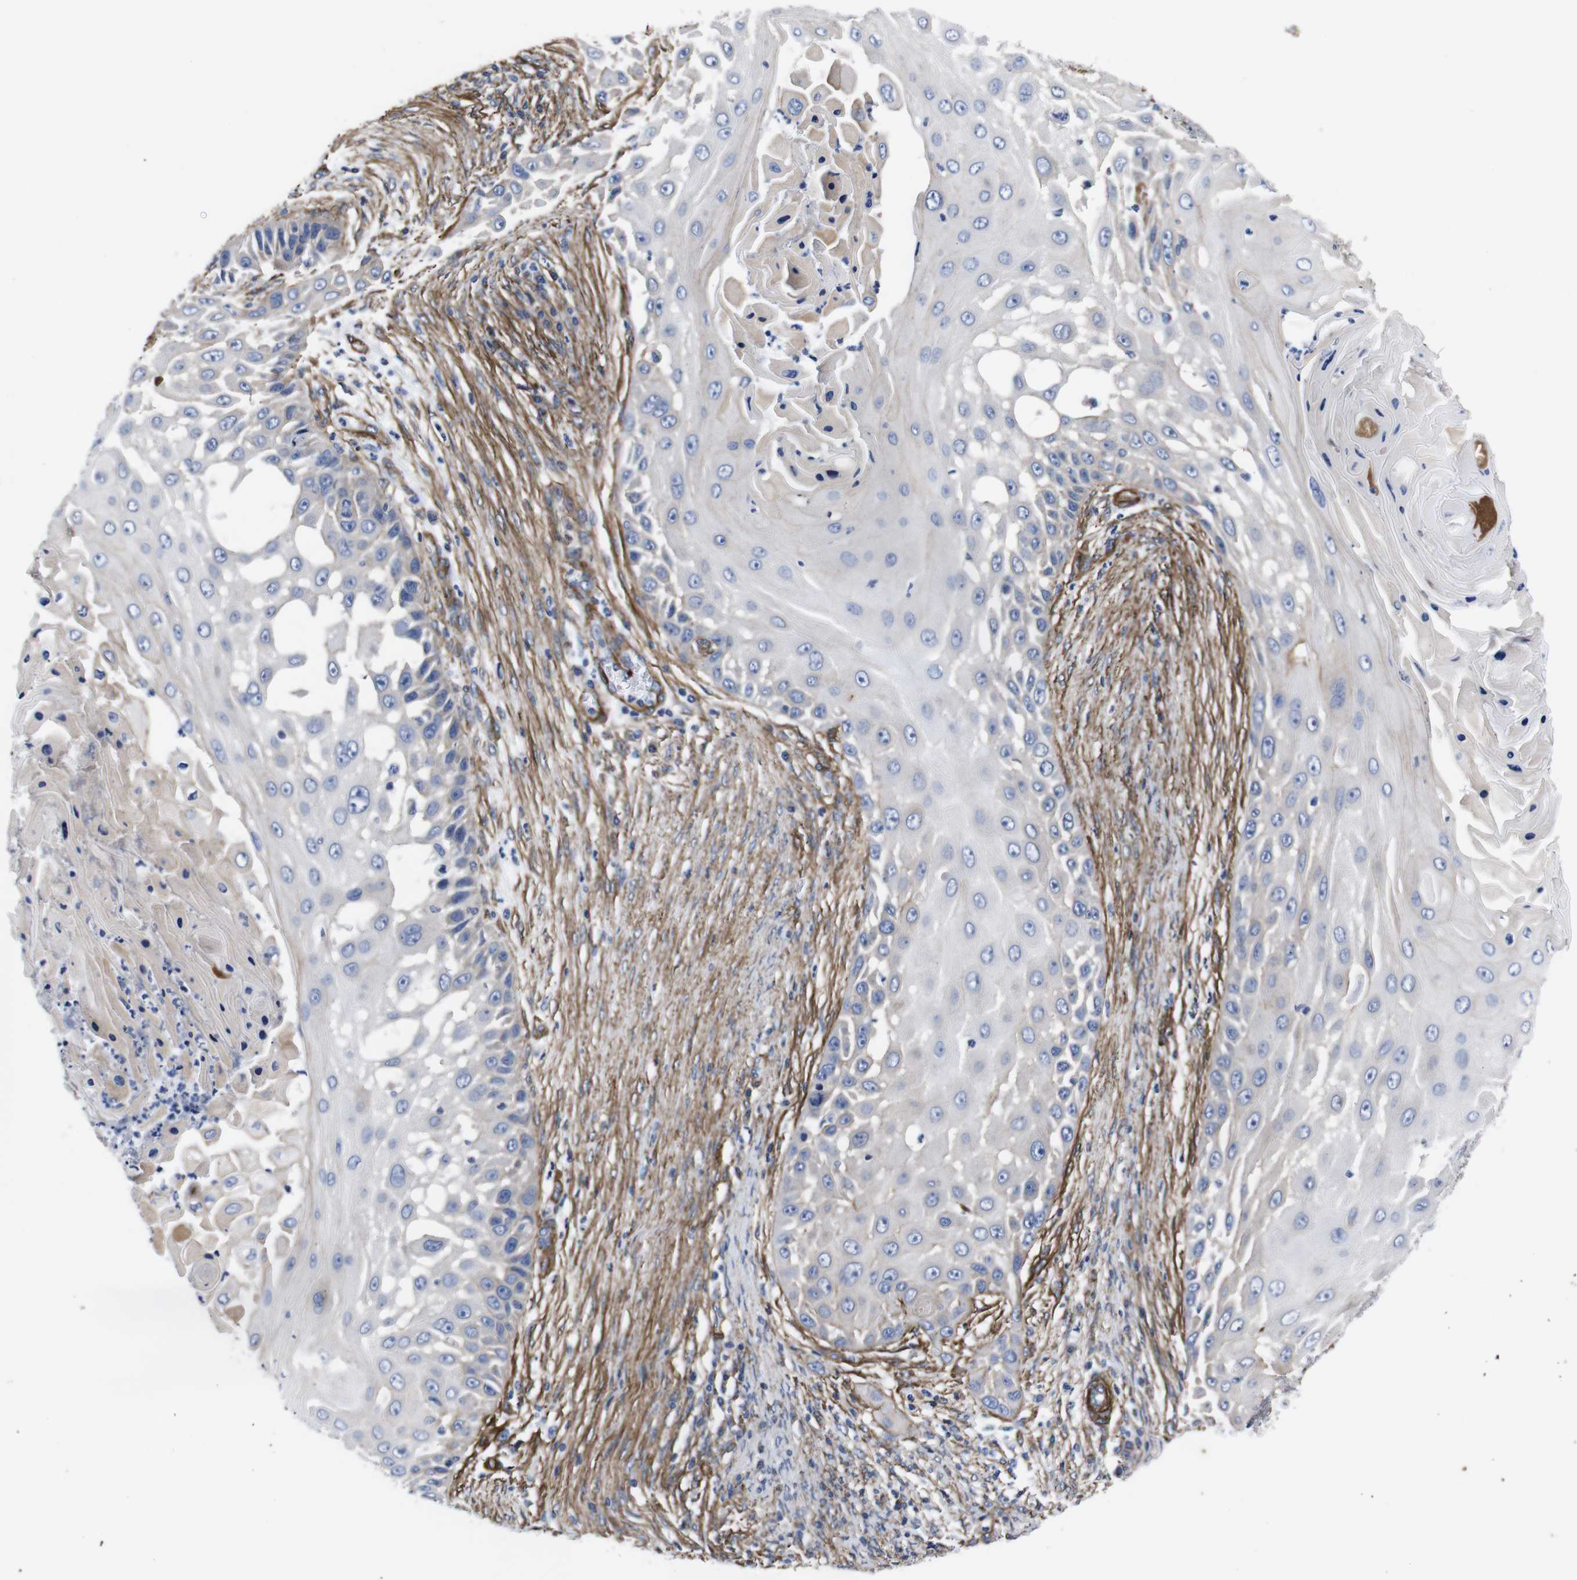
{"staining": {"intensity": "negative", "quantity": "none", "location": "none"}, "tissue": "skin cancer", "cell_type": "Tumor cells", "image_type": "cancer", "snomed": [{"axis": "morphology", "description": "Squamous cell carcinoma, NOS"}, {"axis": "topography", "description": "Skin"}], "caption": "A high-resolution histopathology image shows IHC staining of skin cancer (squamous cell carcinoma), which displays no significant expression in tumor cells. Nuclei are stained in blue.", "gene": "WNT10A", "patient": {"sex": "female", "age": 44}}